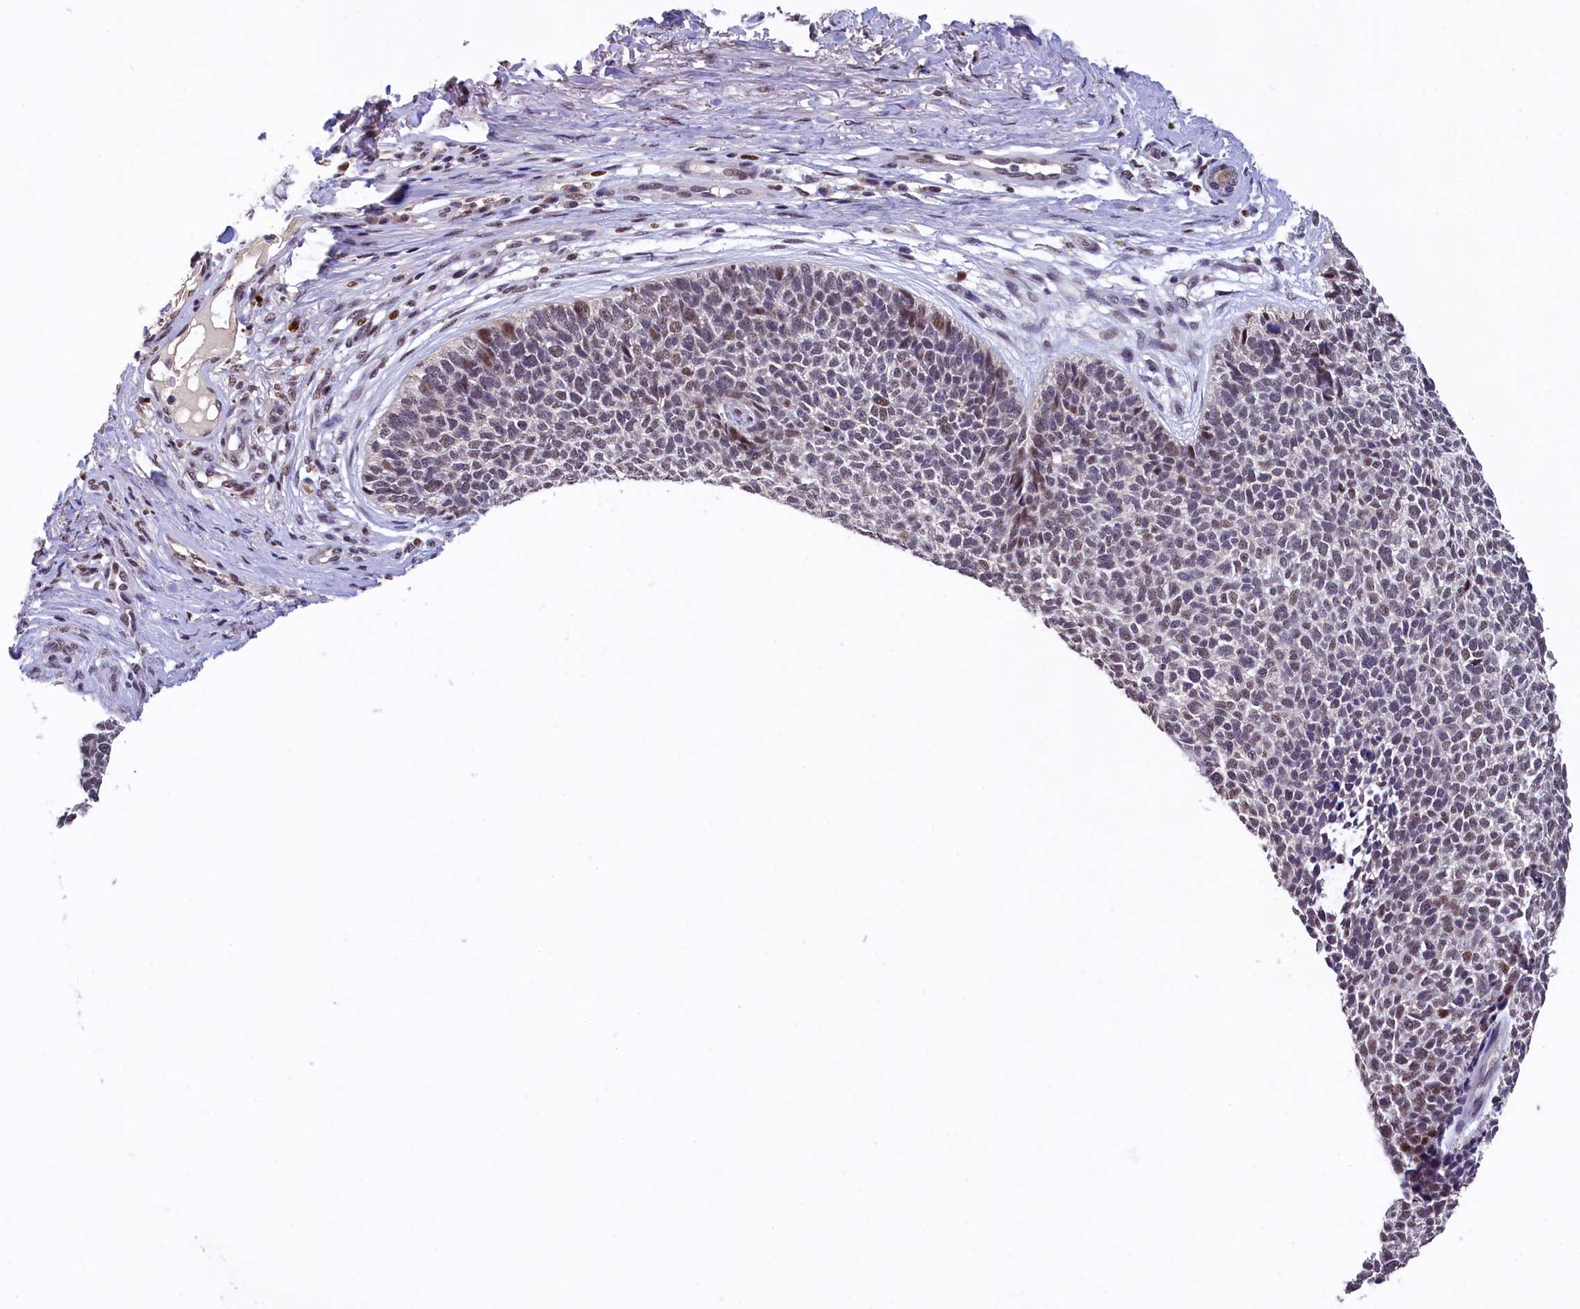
{"staining": {"intensity": "weak", "quantity": "<25%", "location": "nuclear"}, "tissue": "skin cancer", "cell_type": "Tumor cells", "image_type": "cancer", "snomed": [{"axis": "morphology", "description": "Basal cell carcinoma"}, {"axis": "topography", "description": "Skin"}], "caption": "Photomicrograph shows no protein staining in tumor cells of skin cancer (basal cell carcinoma) tissue. The staining was performed using DAB to visualize the protein expression in brown, while the nuclei were stained in blue with hematoxylin (Magnification: 20x).", "gene": "HECTD4", "patient": {"sex": "female", "age": 84}}